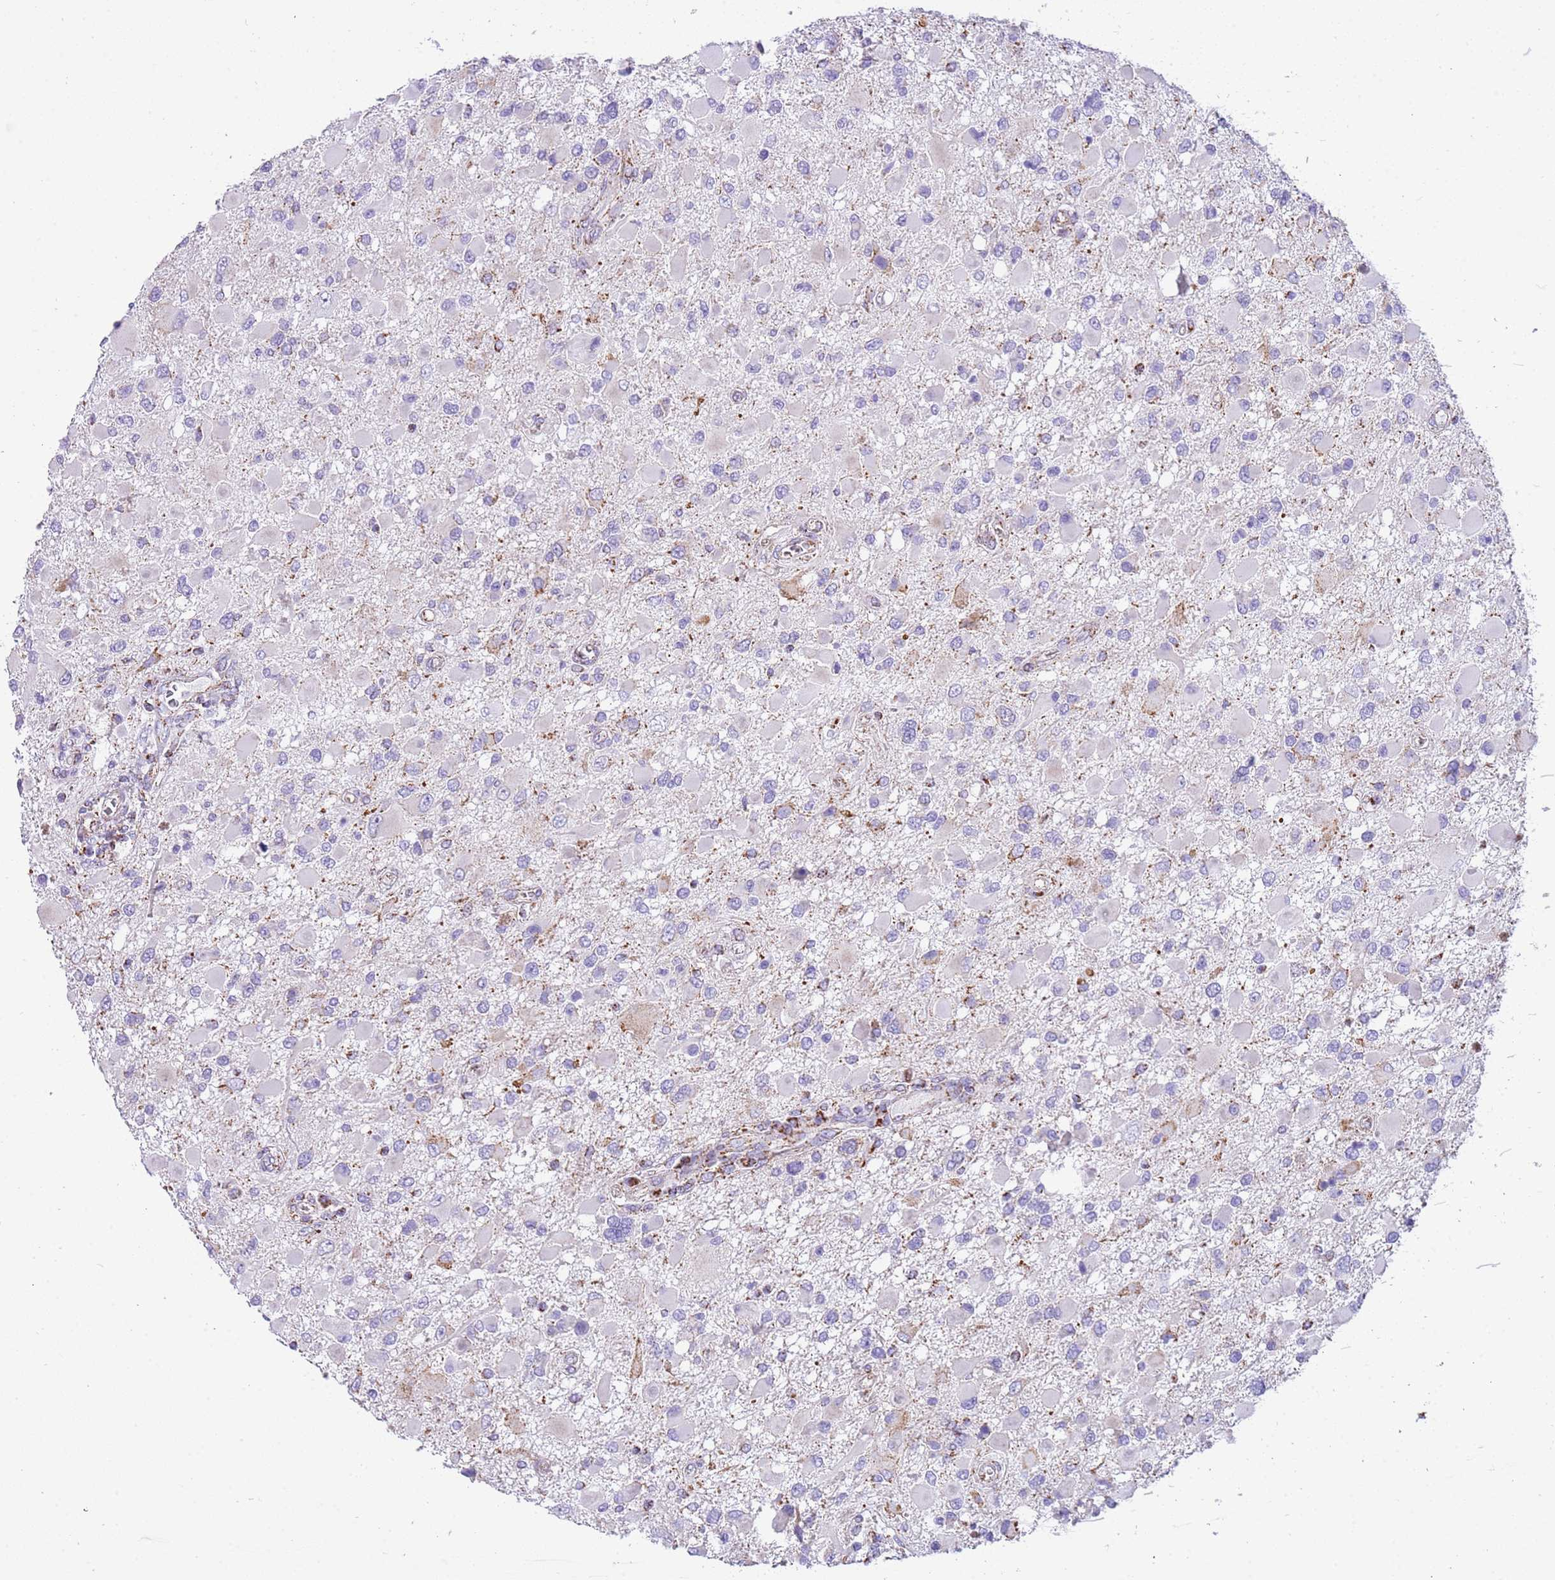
{"staining": {"intensity": "negative", "quantity": "none", "location": "none"}, "tissue": "glioma", "cell_type": "Tumor cells", "image_type": "cancer", "snomed": [{"axis": "morphology", "description": "Glioma, malignant, High grade"}, {"axis": "topography", "description": "Brain"}], "caption": "An immunohistochemistry image of glioma is shown. There is no staining in tumor cells of glioma. (DAB IHC with hematoxylin counter stain).", "gene": "SUCLG2", "patient": {"sex": "male", "age": 53}}